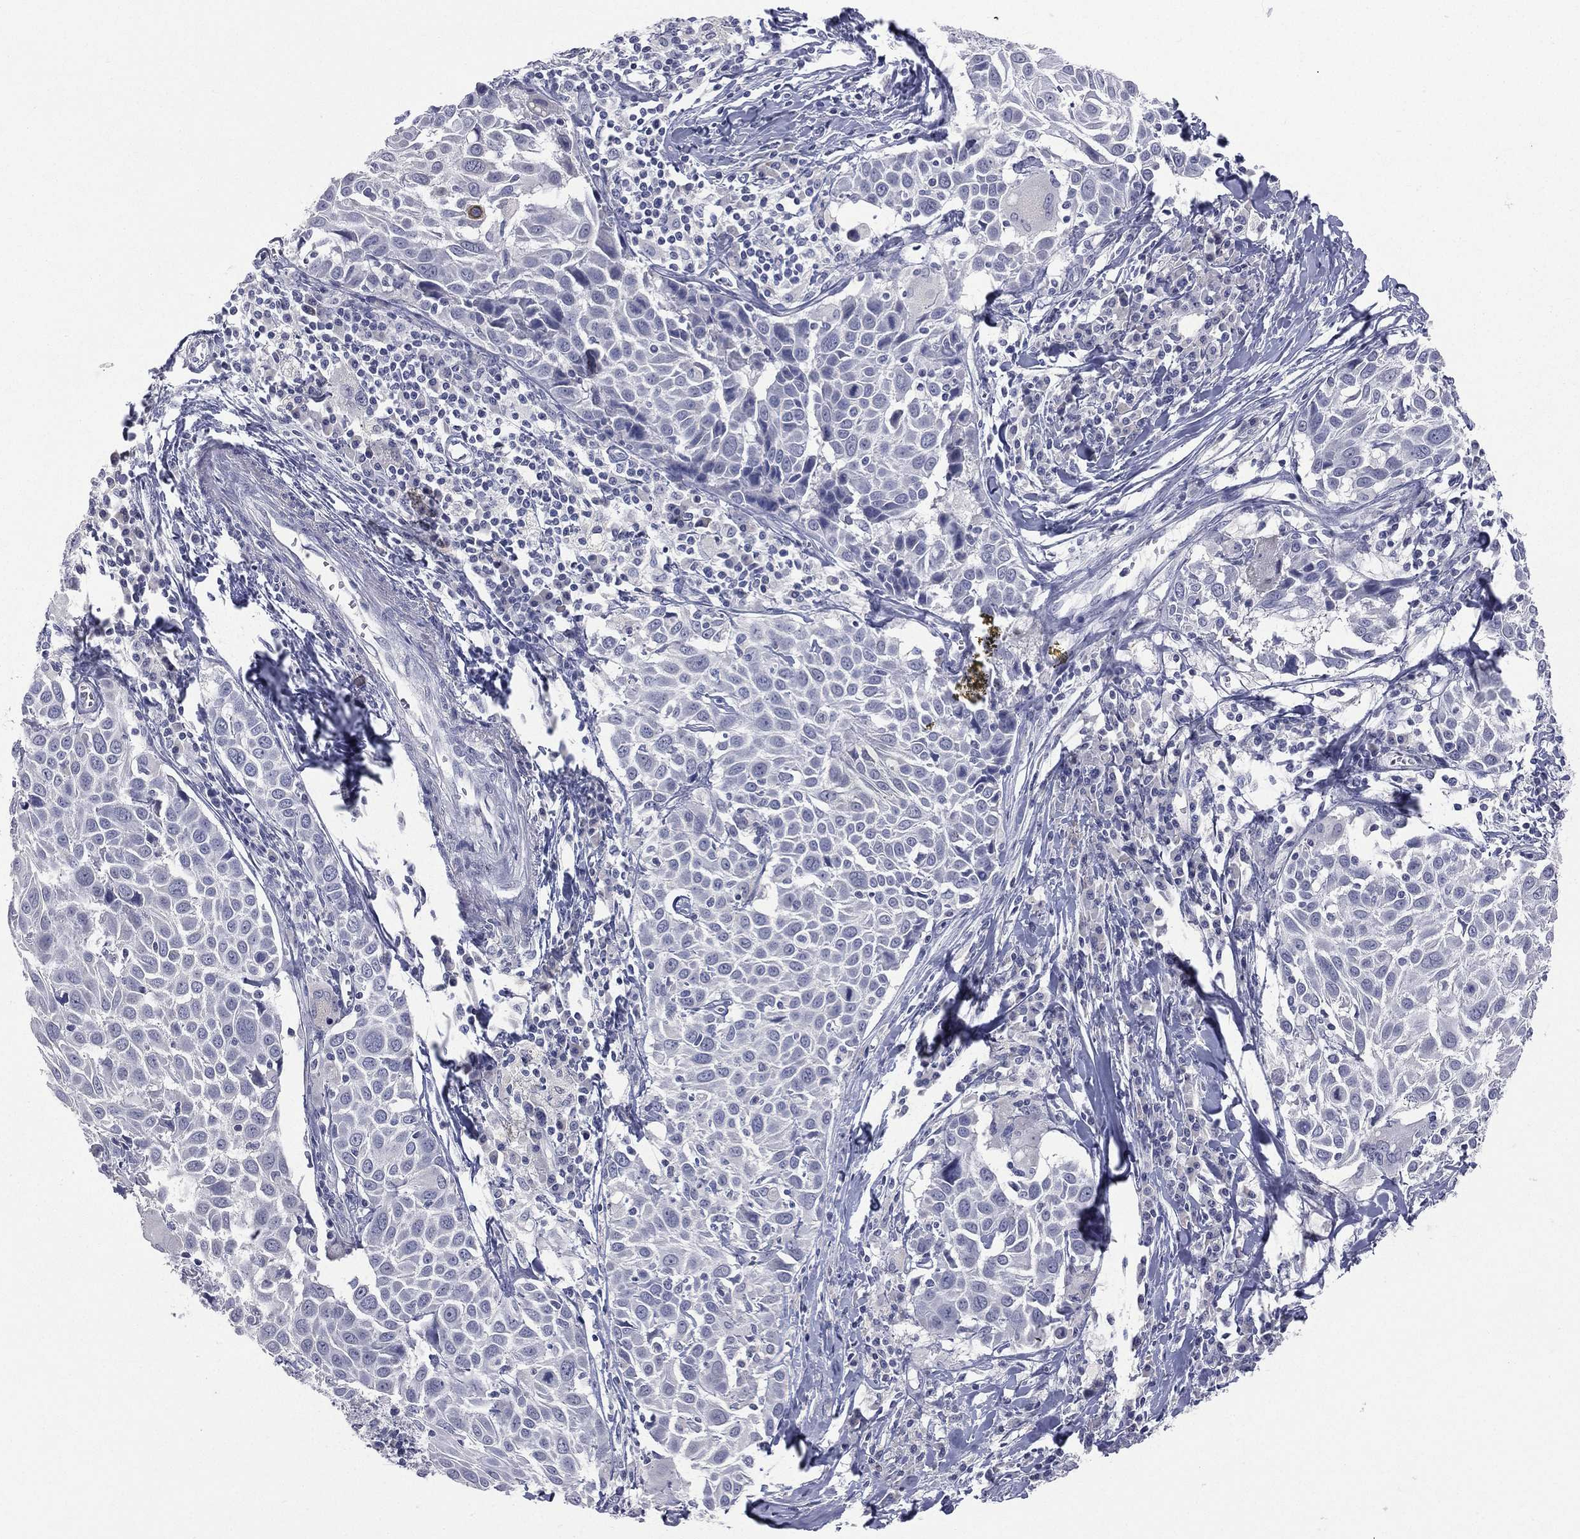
{"staining": {"intensity": "negative", "quantity": "none", "location": "none"}, "tissue": "lung cancer", "cell_type": "Tumor cells", "image_type": "cancer", "snomed": [{"axis": "morphology", "description": "Squamous cell carcinoma, NOS"}, {"axis": "topography", "description": "Lung"}], "caption": "A high-resolution photomicrograph shows IHC staining of lung squamous cell carcinoma, which demonstrates no significant expression in tumor cells.", "gene": "DMKN", "patient": {"sex": "male", "age": 57}}